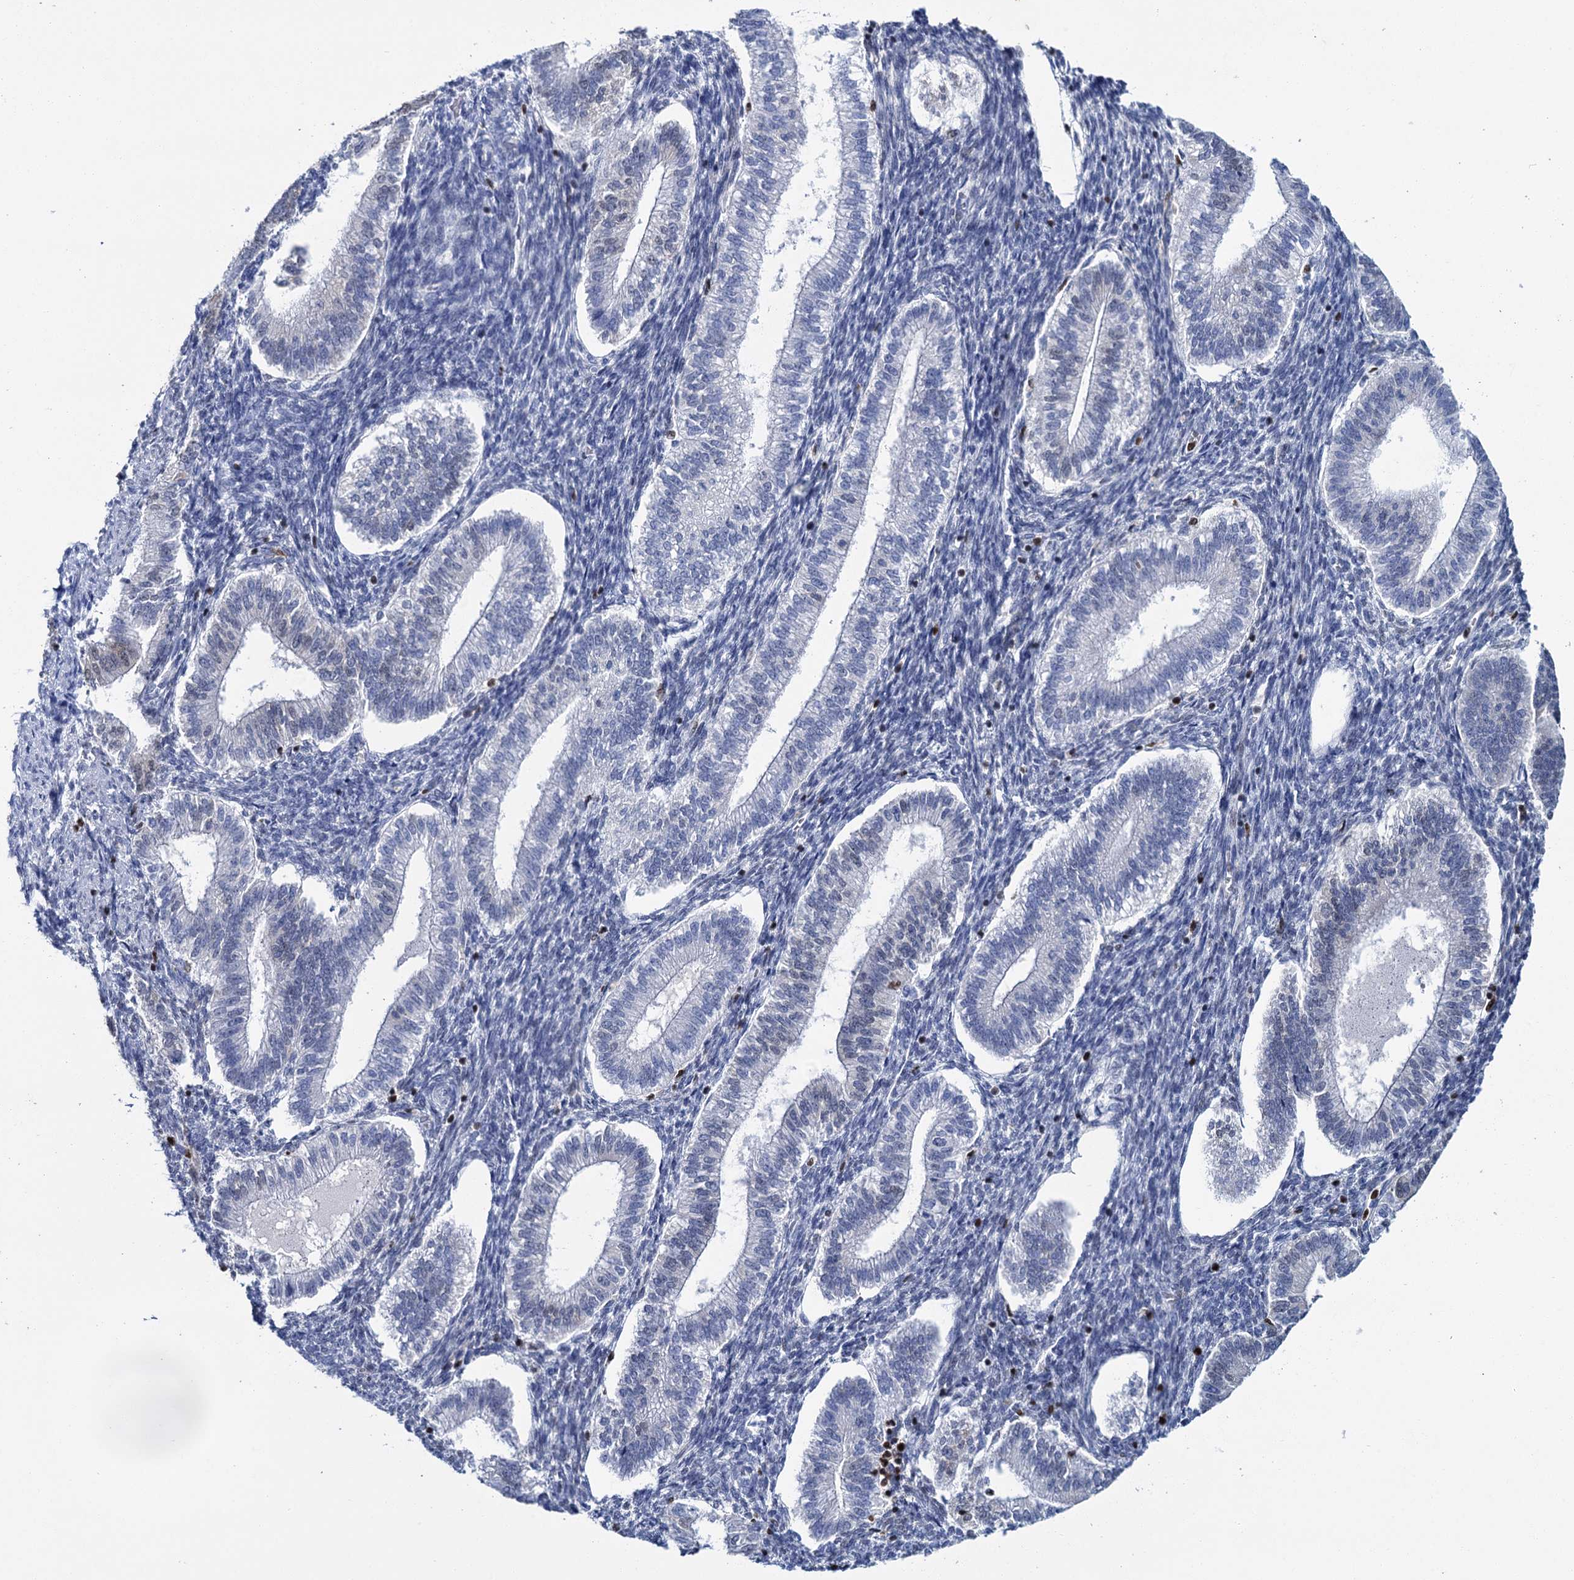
{"staining": {"intensity": "negative", "quantity": "none", "location": "none"}, "tissue": "endometrium", "cell_type": "Cells in endometrial stroma", "image_type": "normal", "snomed": [{"axis": "morphology", "description": "Normal tissue, NOS"}, {"axis": "topography", "description": "Endometrium"}], "caption": "DAB immunohistochemical staining of normal endometrium shows no significant expression in cells in endometrial stroma.", "gene": "CELF2", "patient": {"sex": "female", "age": 25}}